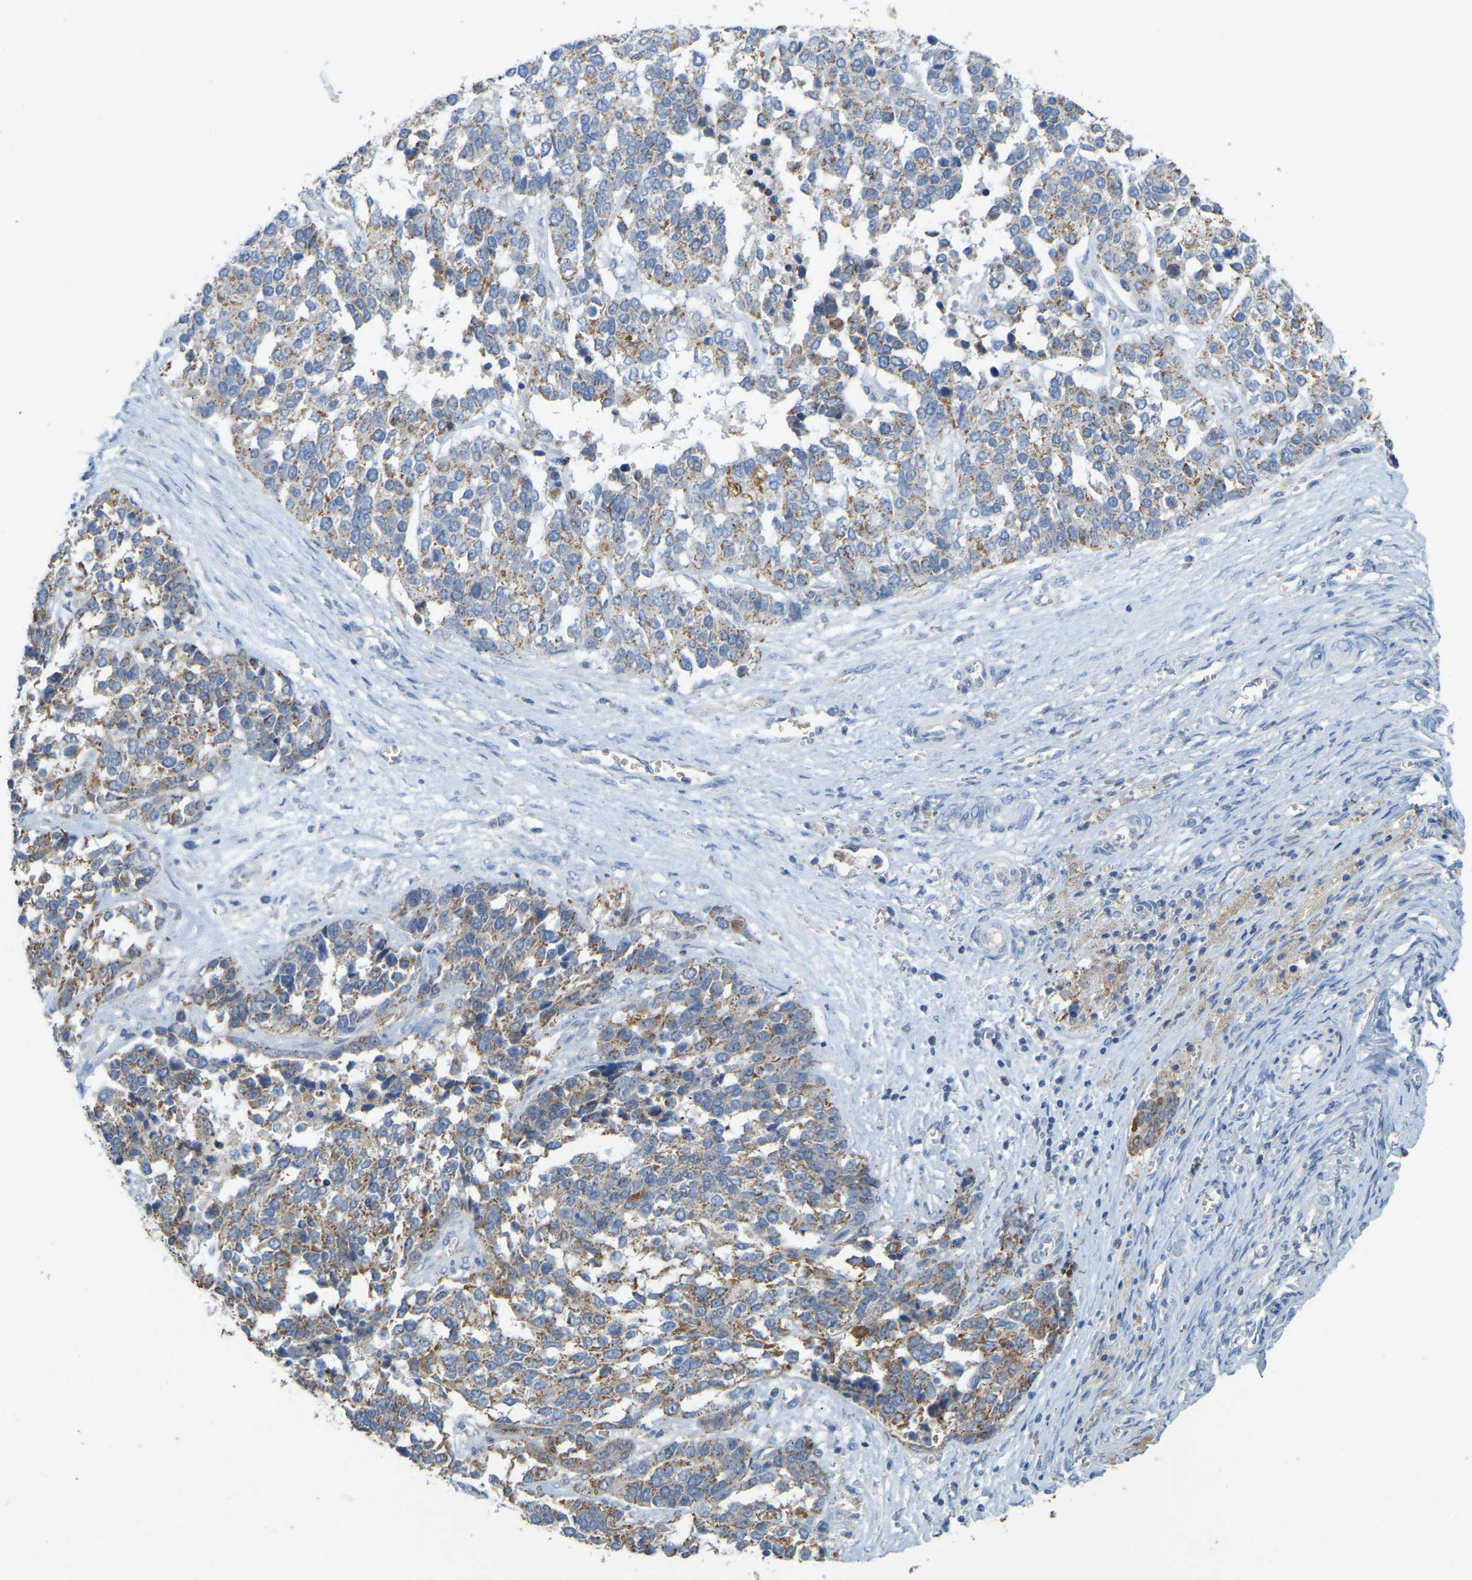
{"staining": {"intensity": "moderate", "quantity": ">75%", "location": "cytoplasmic/membranous"}, "tissue": "ovarian cancer", "cell_type": "Tumor cells", "image_type": "cancer", "snomed": [{"axis": "morphology", "description": "Cystadenocarcinoma, serous, NOS"}, {"axis": "topography", "description": "Ovary"}], "caption": "This is an image of IHC staining of ovarian cancer (serous cystadenocarcinoma), which shows moderate staining in the cytoplasmic/membranous of tumor cells.", "gene": "SERPINB5", "patient": {"sex": "female", "age": 44}}